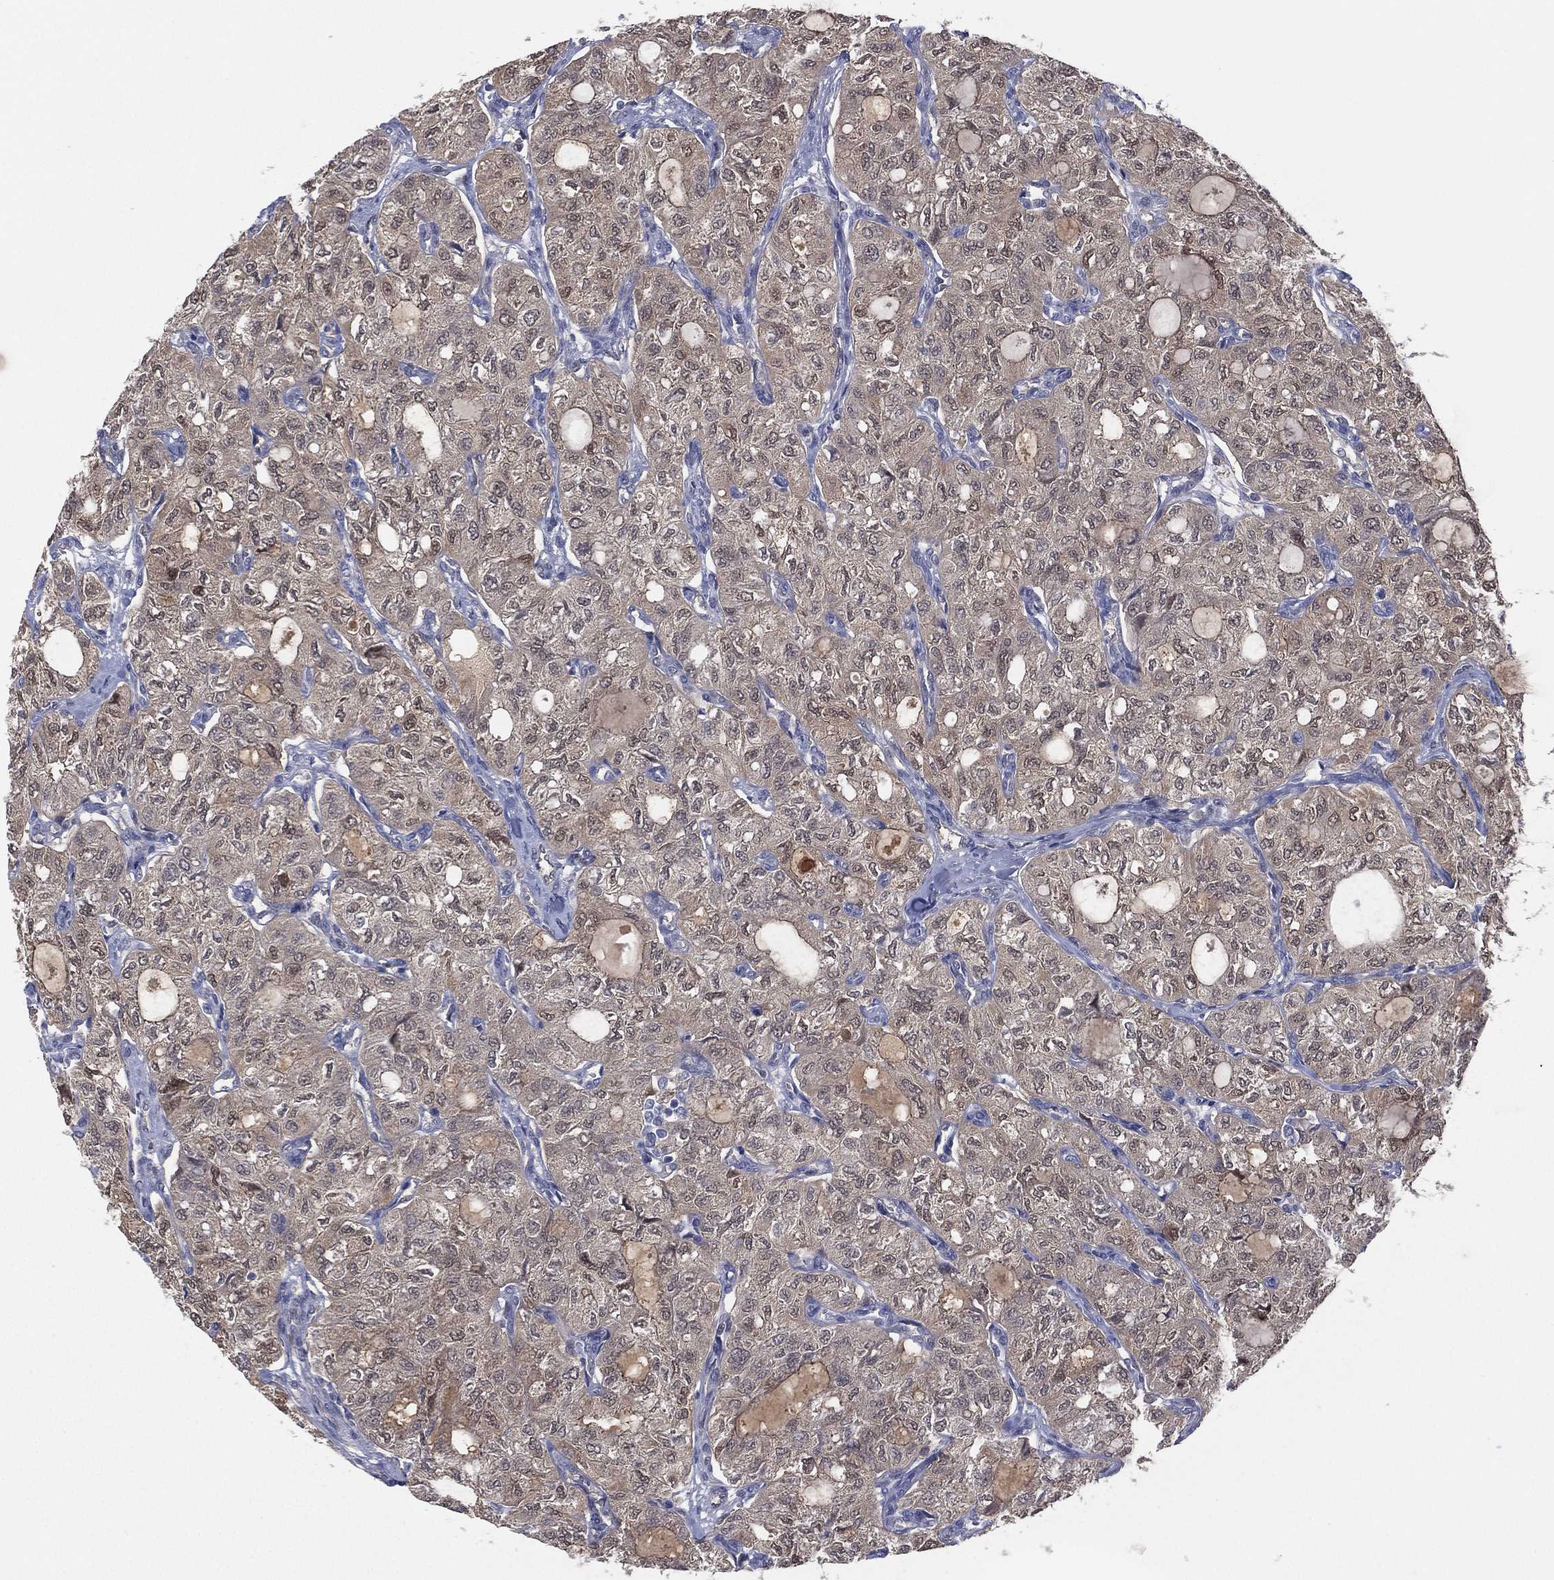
{"staining": {"intensity": "weak", "quantity": "<25%", "location": "nuclear"}, "tissue": "thyroid cancer", "cell_type": "Tumor cells", "image_type": "cancer", "snomed": [{"axis": "morphology", "description": "Follicular adenoma carcinoma, NOS"}, {"axis": "topography", "description": "Thyroid gland"}], "caption": "Tumor cells are negative for protein expression in human thyroid follicular adenoma carcinoma.", "gene": "DDAH1", "patient": {"sex": "male", "age": 75}}